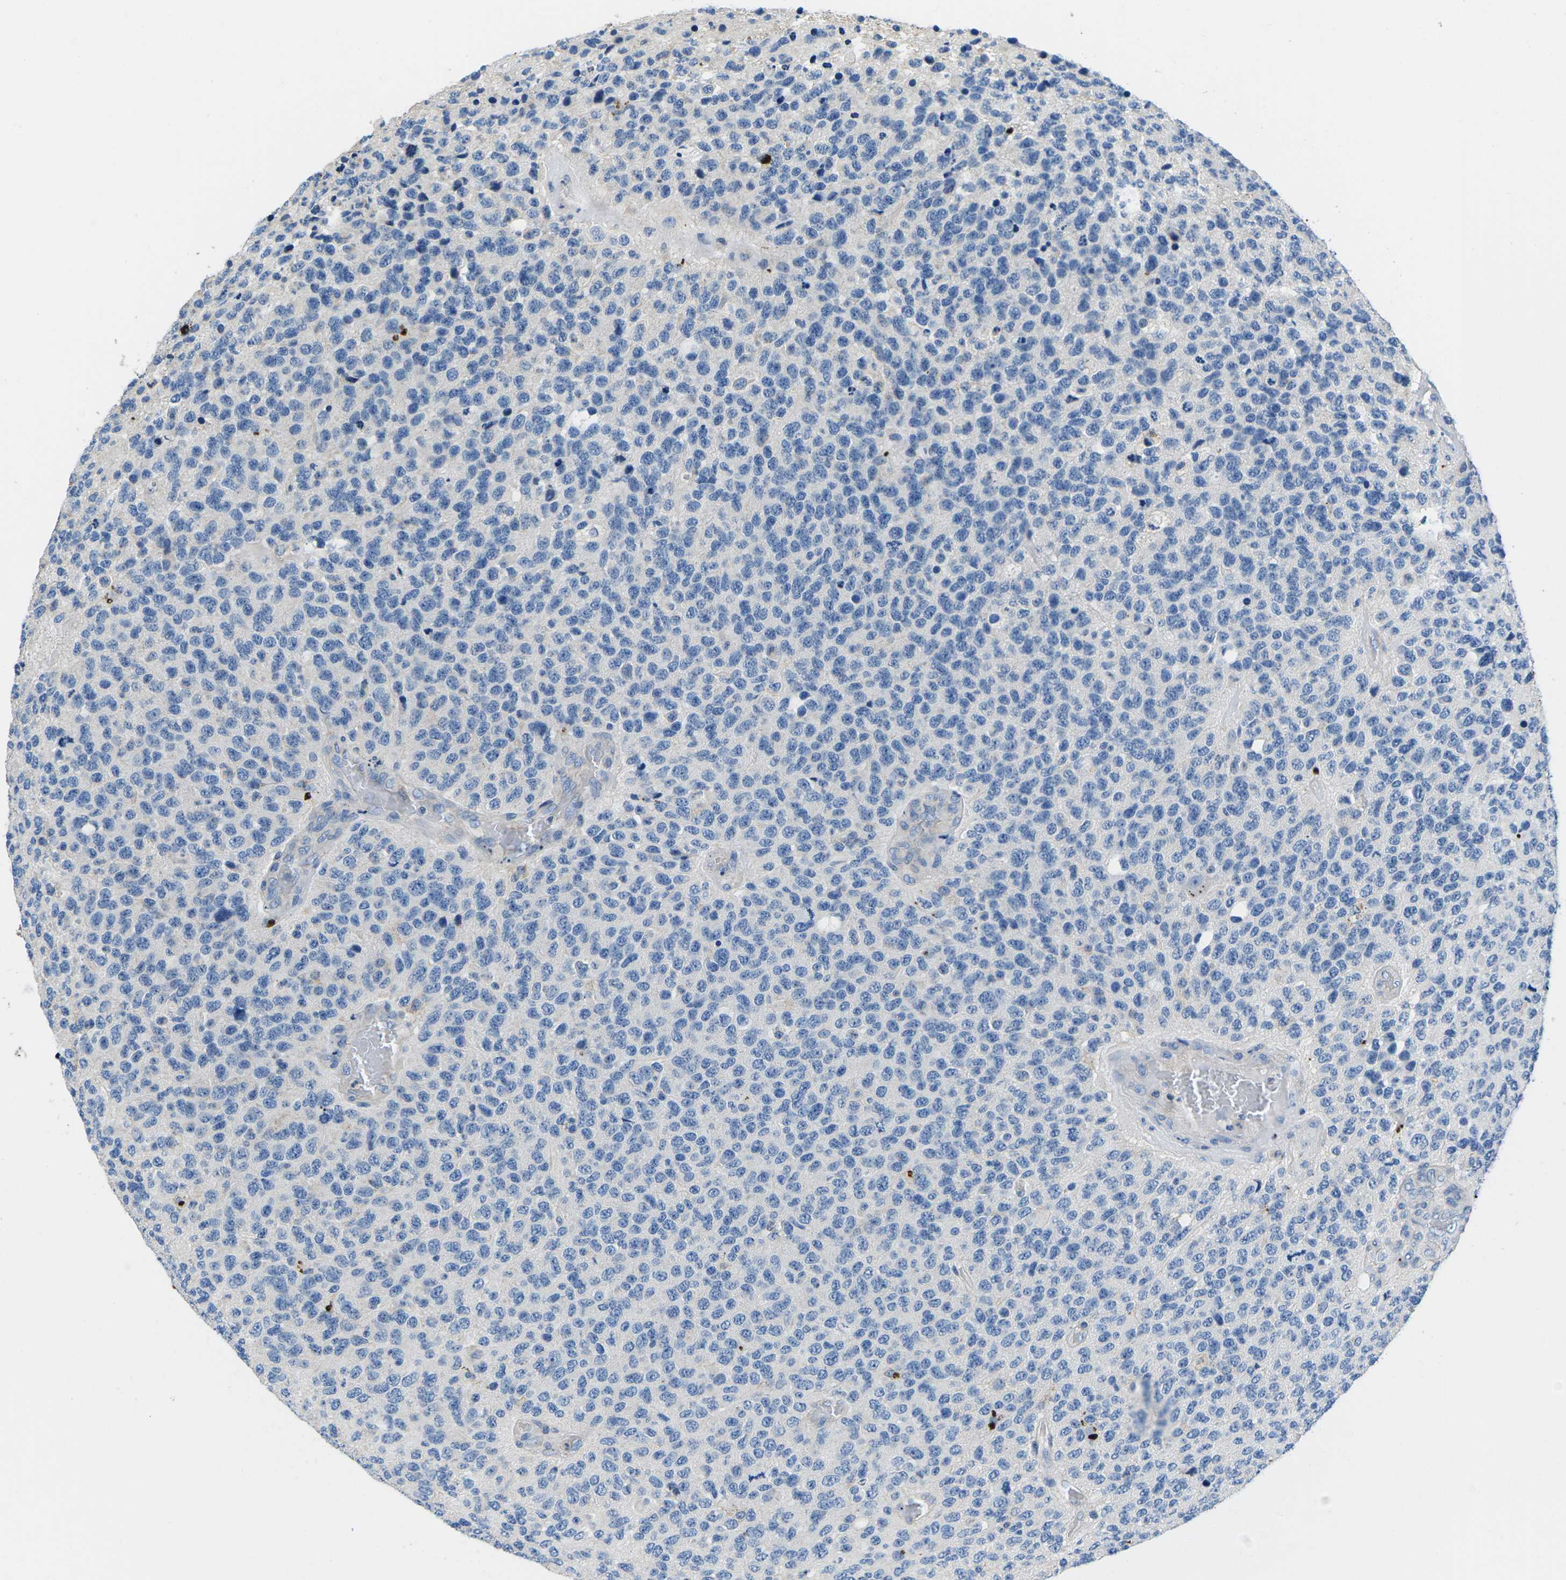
{"staining": {"intensity": "negative", "quantity": "none", "location": "none"}, "tissue": "glioma", "cell_type": "Tumor cells", "image_type": "cancer", "snomed": [{"axis": "morphology", "description": "Glioma, malignant, High grade"}, {"axis": "topography", "description": "pancreas cauda"}], "caption": "Immunohistochemical staining of glioma displays no significant expression in tumor cells.", "gene": "PDCD6IP", "patient": {"sex": "male", "age": 60}}